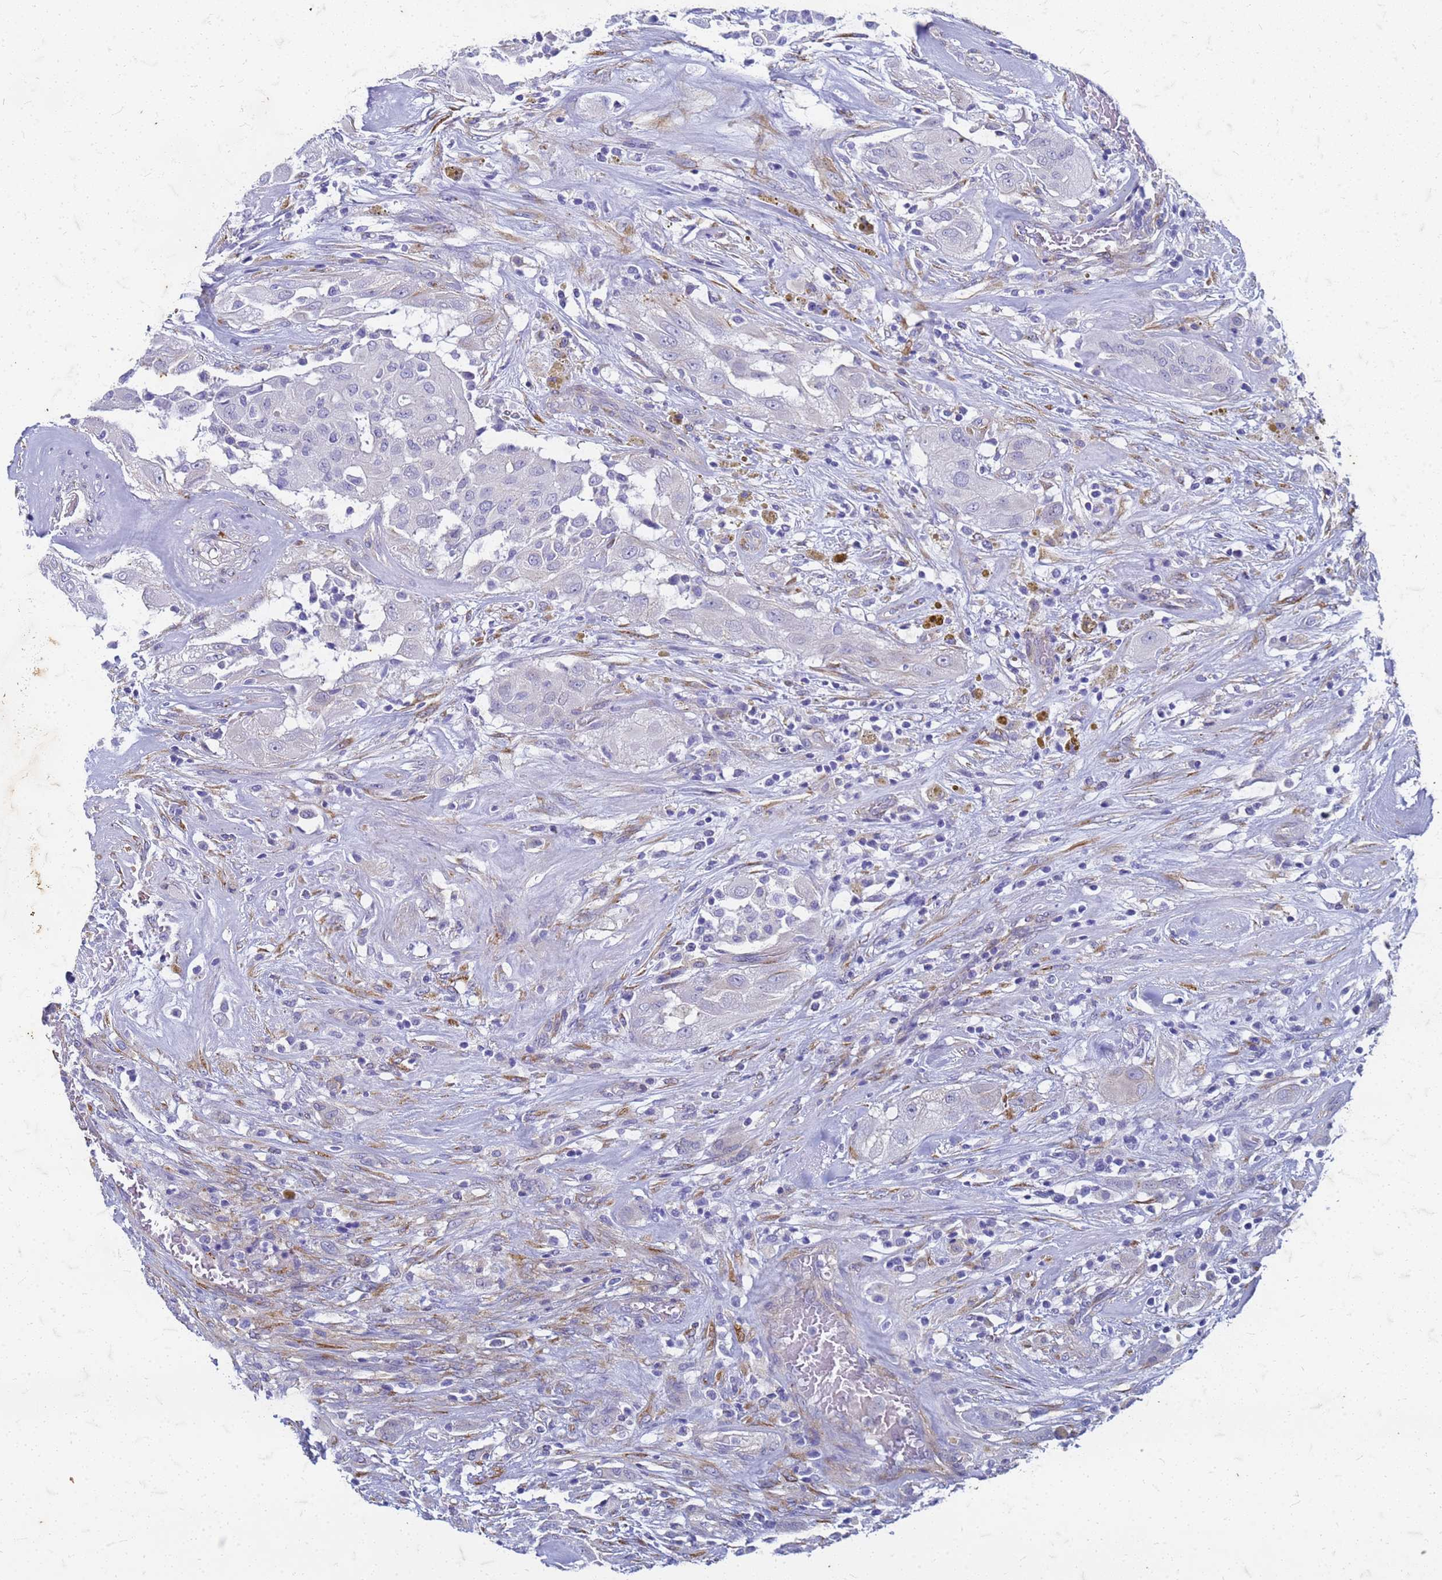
{"staining": {"intensity": "negative", "quantity": "none", "location": "none"}, "tissue": "thyroid cancer", "cell_type": "Tumor cells", "image_type": "cancer", "snomed": [{"axis": "morphology", "description": "Papillary adenocarcinoma, NOS"}, {"axis": "topography", "description": "Thyroid gland"}], "caption": "Immunohistochemistry (IHC) of human thyroid cancer (papillary adenocarcinoma) shows no expression in tumor cells. Nuclei are stained in blue.", "gene": "TRIM64B", "patient": {"sex": "female", "age": 59}}